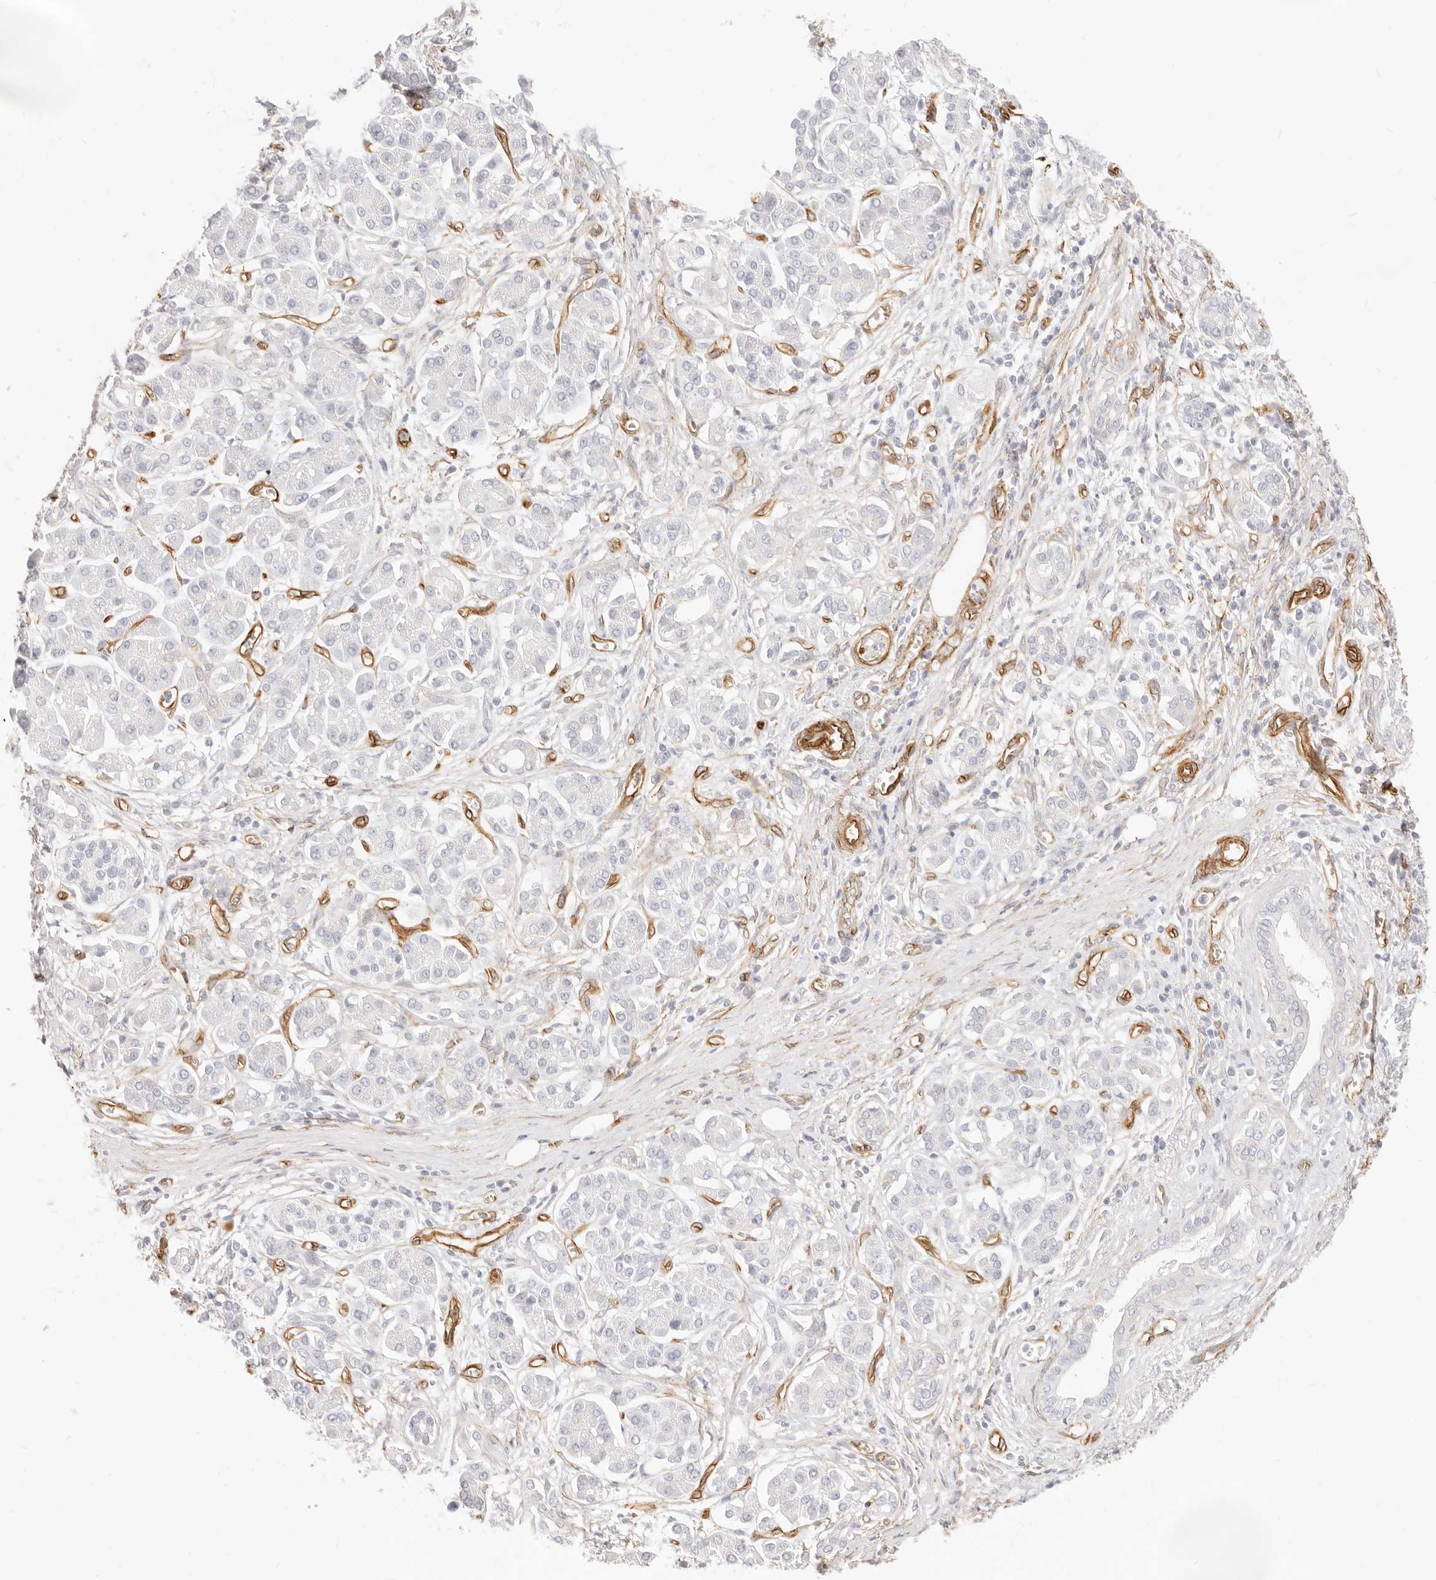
{"staining": {"intensity": "negative", "quantity": "none", "location": "none"}, "tissue": "pancreatic cancer", "cell_type": "Tumor cells", "image_type": "cancer", "snomed": [{"axis": "morphology", "description": "Adenocarcinoma, NOS"}, {"axis": "topography", "description": "Pancreas"}], "caption": "A high-resolution image shows immunohistochemistry staining of pancreatic cancer (adenocarcinoma), which shows no significant positivity in tumor cells.", "gene": "NUS1", "patient": {"sex": "male", "age": 78}}